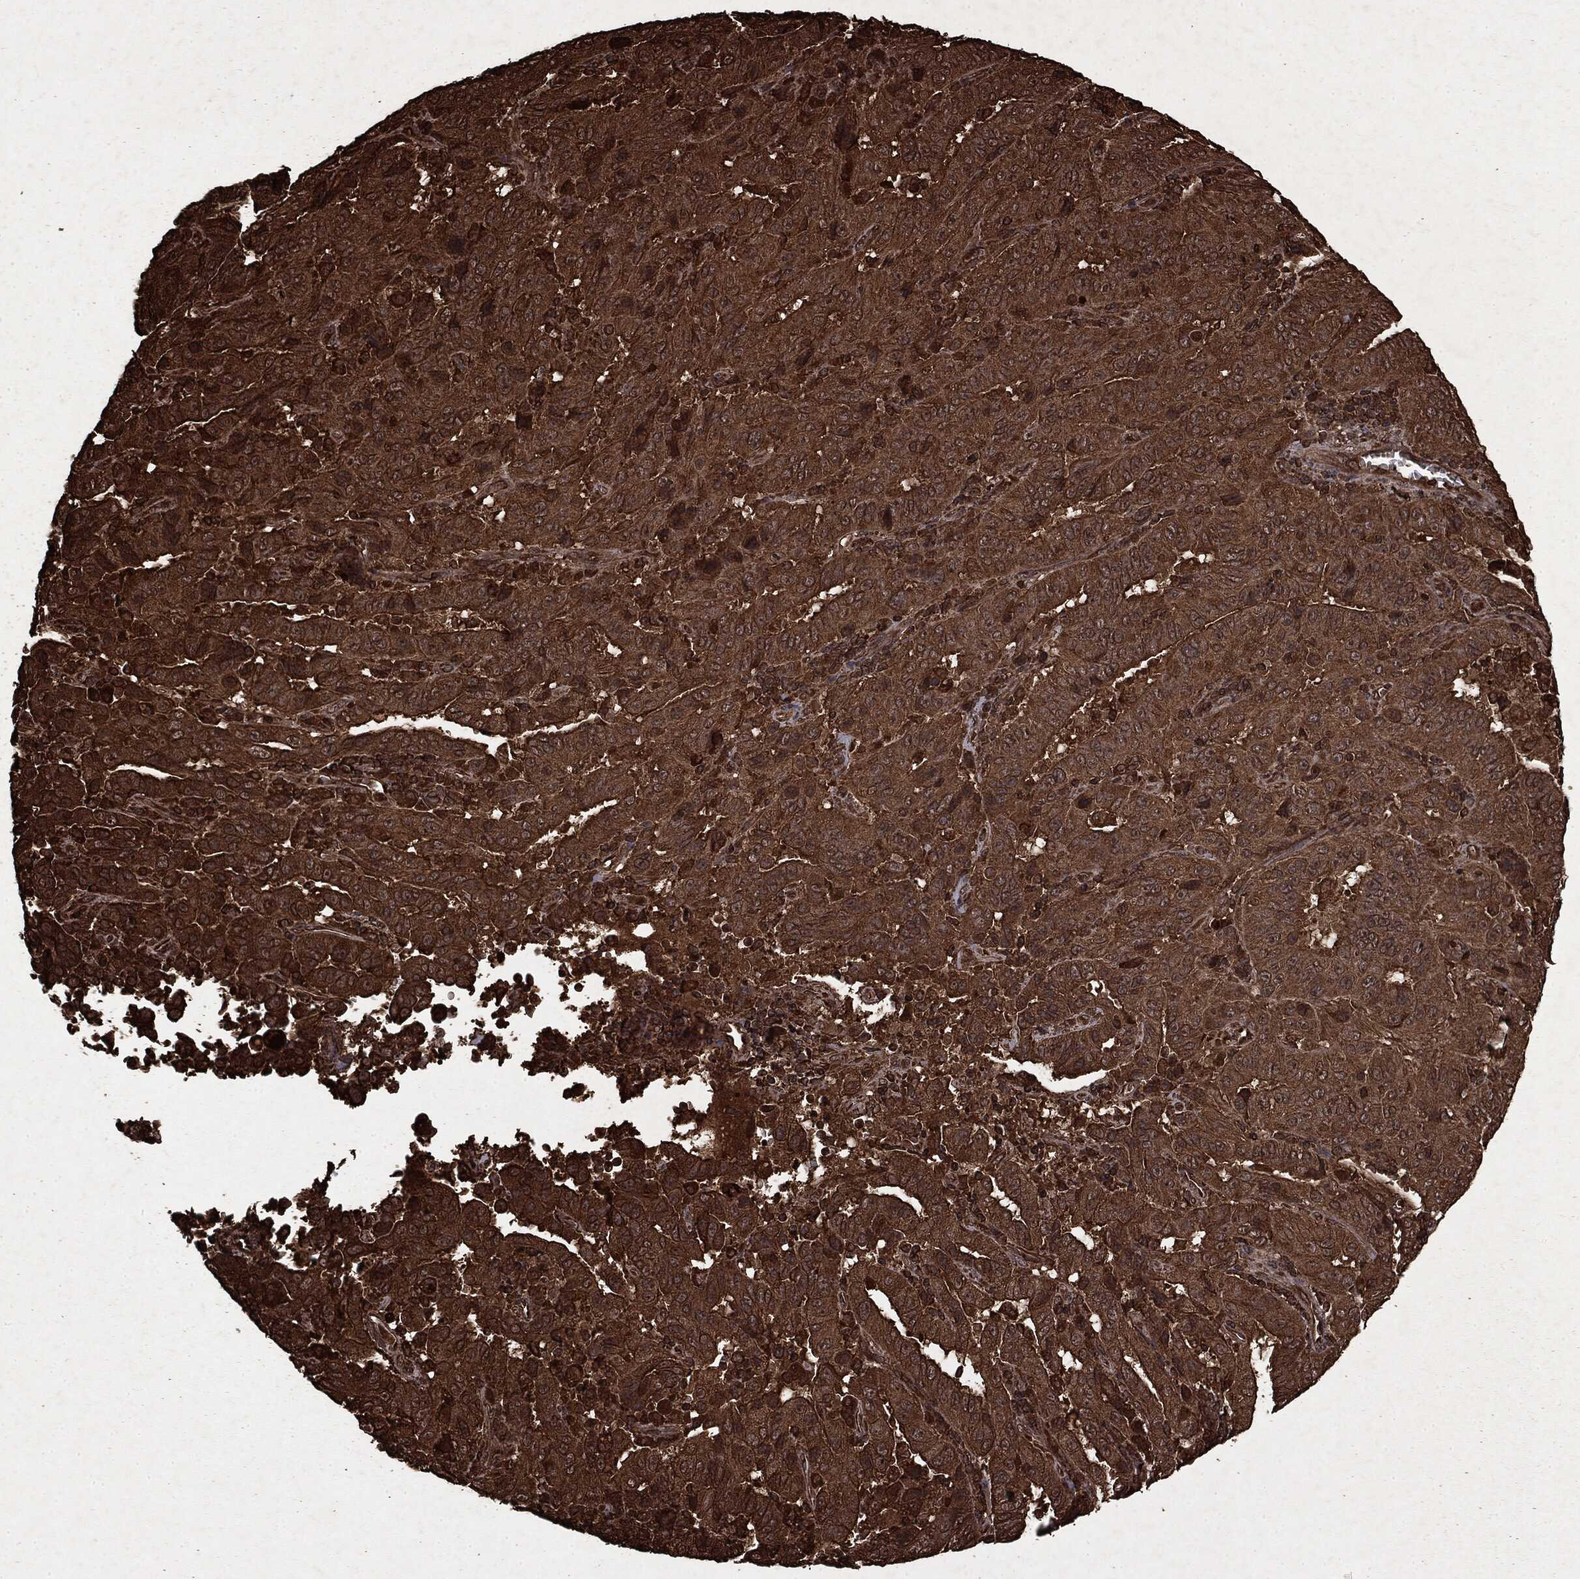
{"staining": {"intensity": "strong", "quantity": ">75%", "location": "cytoplasmic/membranous"}, "tissue": "pancreatic cancer", "cell_type": "Tumor cells", "image_type": "cancer", "snomed": [{"axis": "morphology", "description": "Adenocarcinoma, NOS"}, {"axis": "topography", "description": "Pancreas"}], "caption": "Adenocarcinoma (pancreatic) stained with a protein marker displays strong staining in tumor cells.", "gene": "ARAF", "patient": {"sex": "male", "age": 63}}